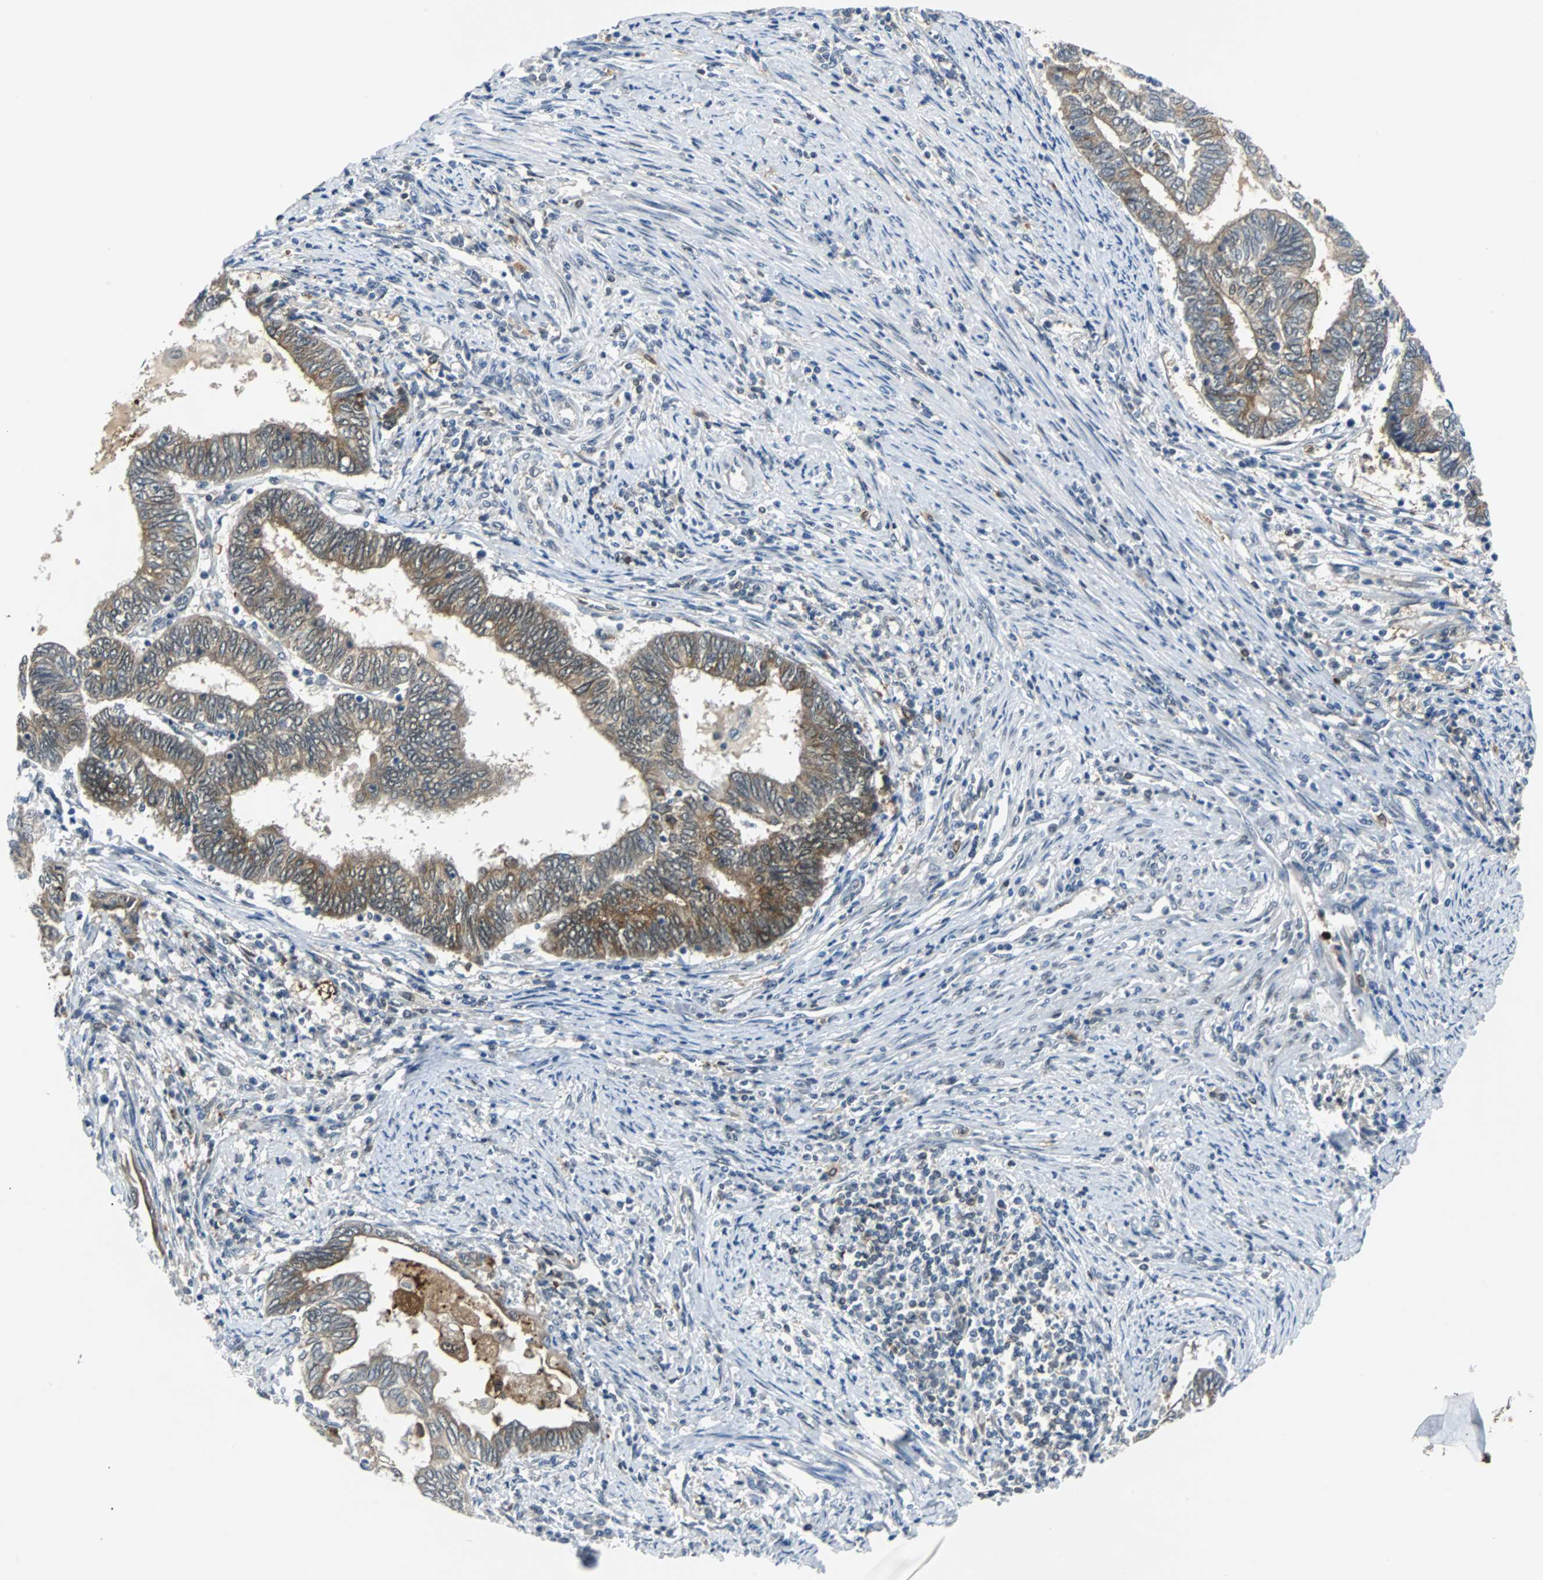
{"staining": {"intensity": "moderate", "quantity": "25%-75%", "location": "cytoplasmic/membranous"}, "tissue": "endometrial cancer", "cell_type": "Tumor cells", "image_type": "cancer", "snomed": [{"axis": "morphology", "description": "Adenocarcinoma, NOS"}, {"axis": "topography", "description": "Uterus"}, {"axis": "topography", "description": "Endometrium"}], "caption": "Endometrial cancer (adenocarcinoma) stained with DAB (3,3'-diaminobenzidine) immunohistochemistry (IHC) exhibits medium levels of moderate cytoplasmic/membranous staining in about 25%-75% of tumor cells.", "gene": "SIRT1", "patient": {"sex": "female", "age": 70}}